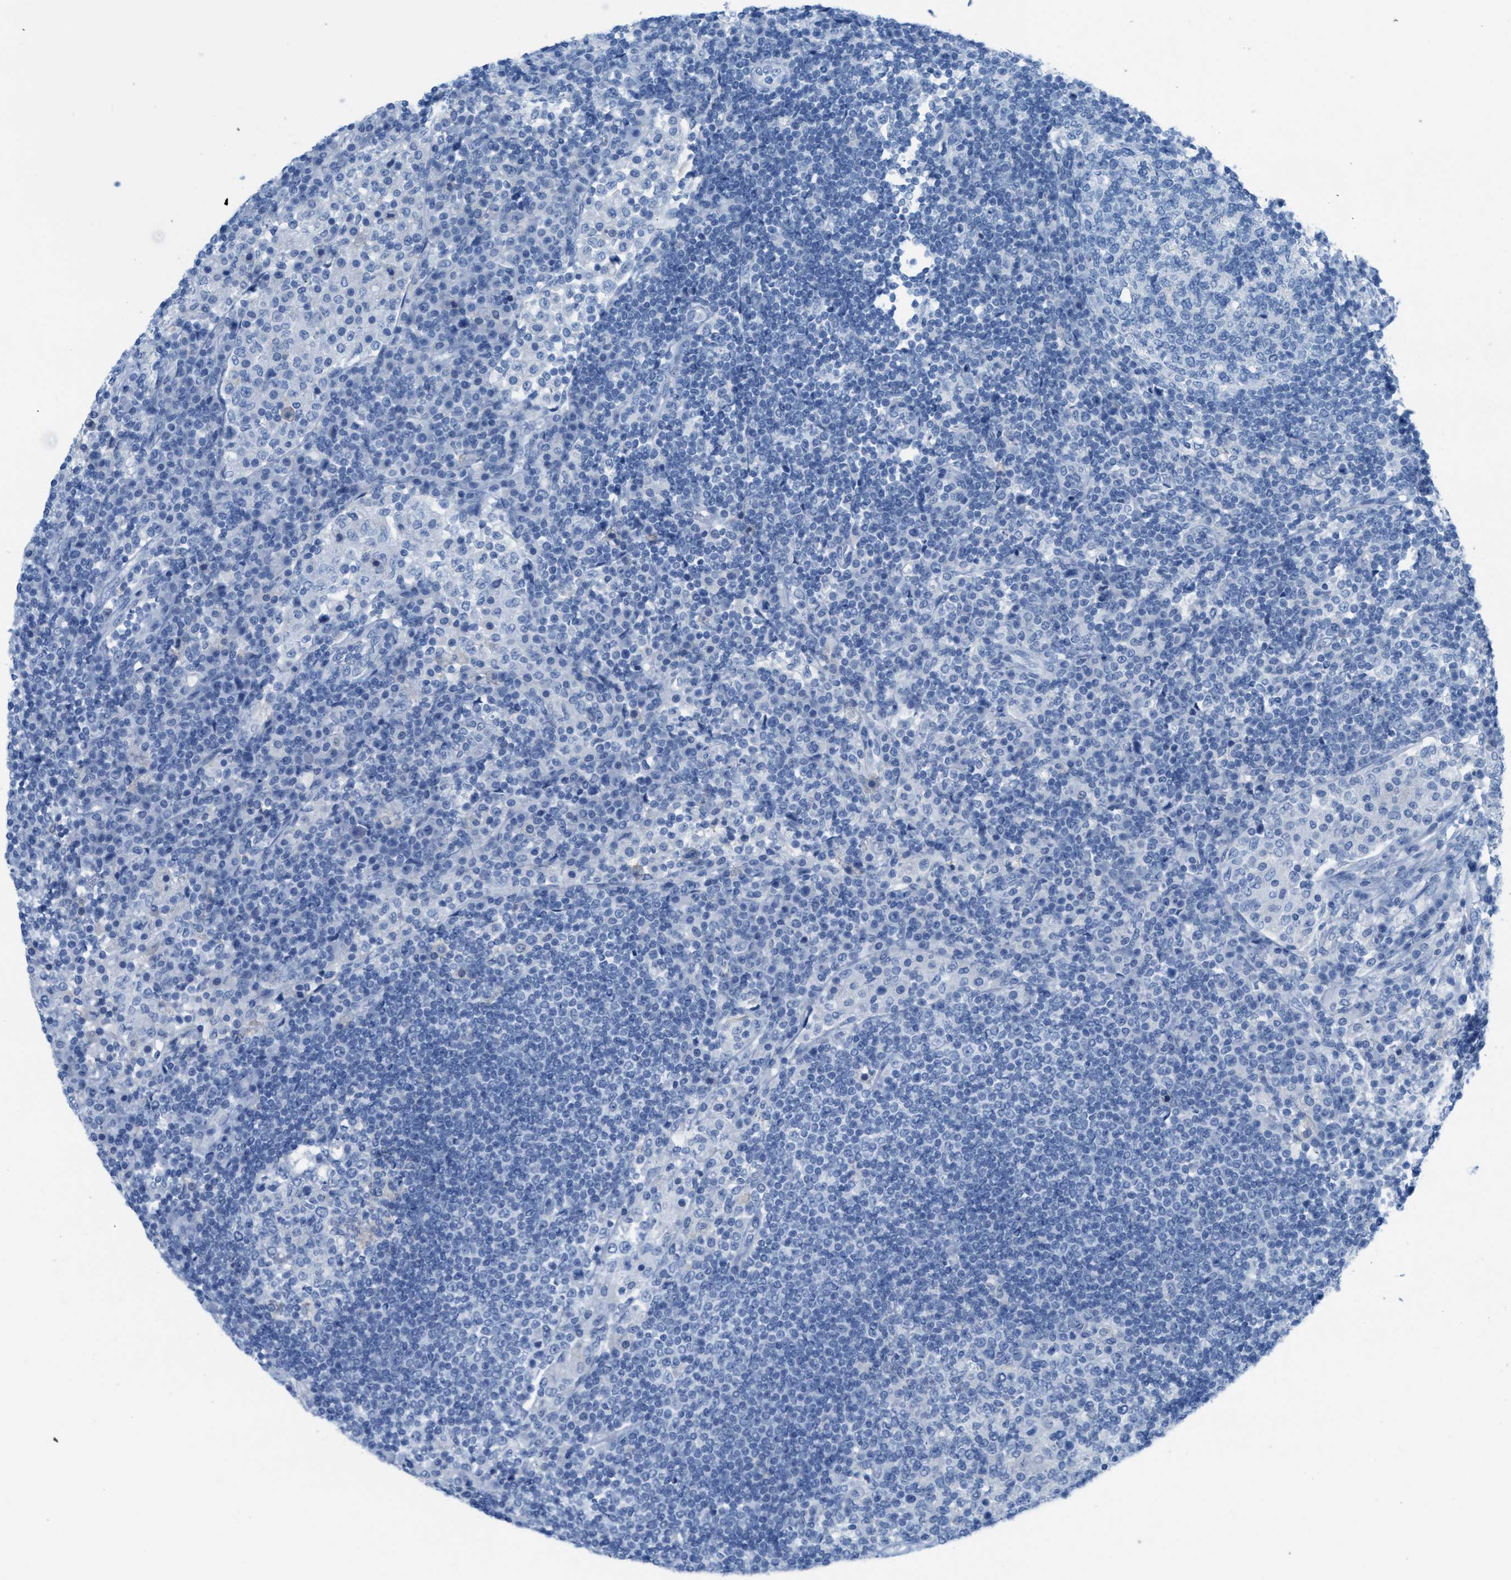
{"staining": {"intensity": "negative", "quantity": "none", "location": "none"}, "tissue": "lymph node", "cell_type": "Germinal center cells", "image_type": "normal", "snomed": [{"axis": "morphology", "description": "Normal tissue, NOS"}, {"axis": "topography", "description": "Lymph node"}], "caption": "Germinal center cells are negative for protein expression in normal human lymph node. (DAB (3,3'-diaminobenzidine) immunohistochemistry (IHC) with hematoxylin counter stain).", "gene": "ASGR1", "patient": {"sex": "female", "age": 53}}